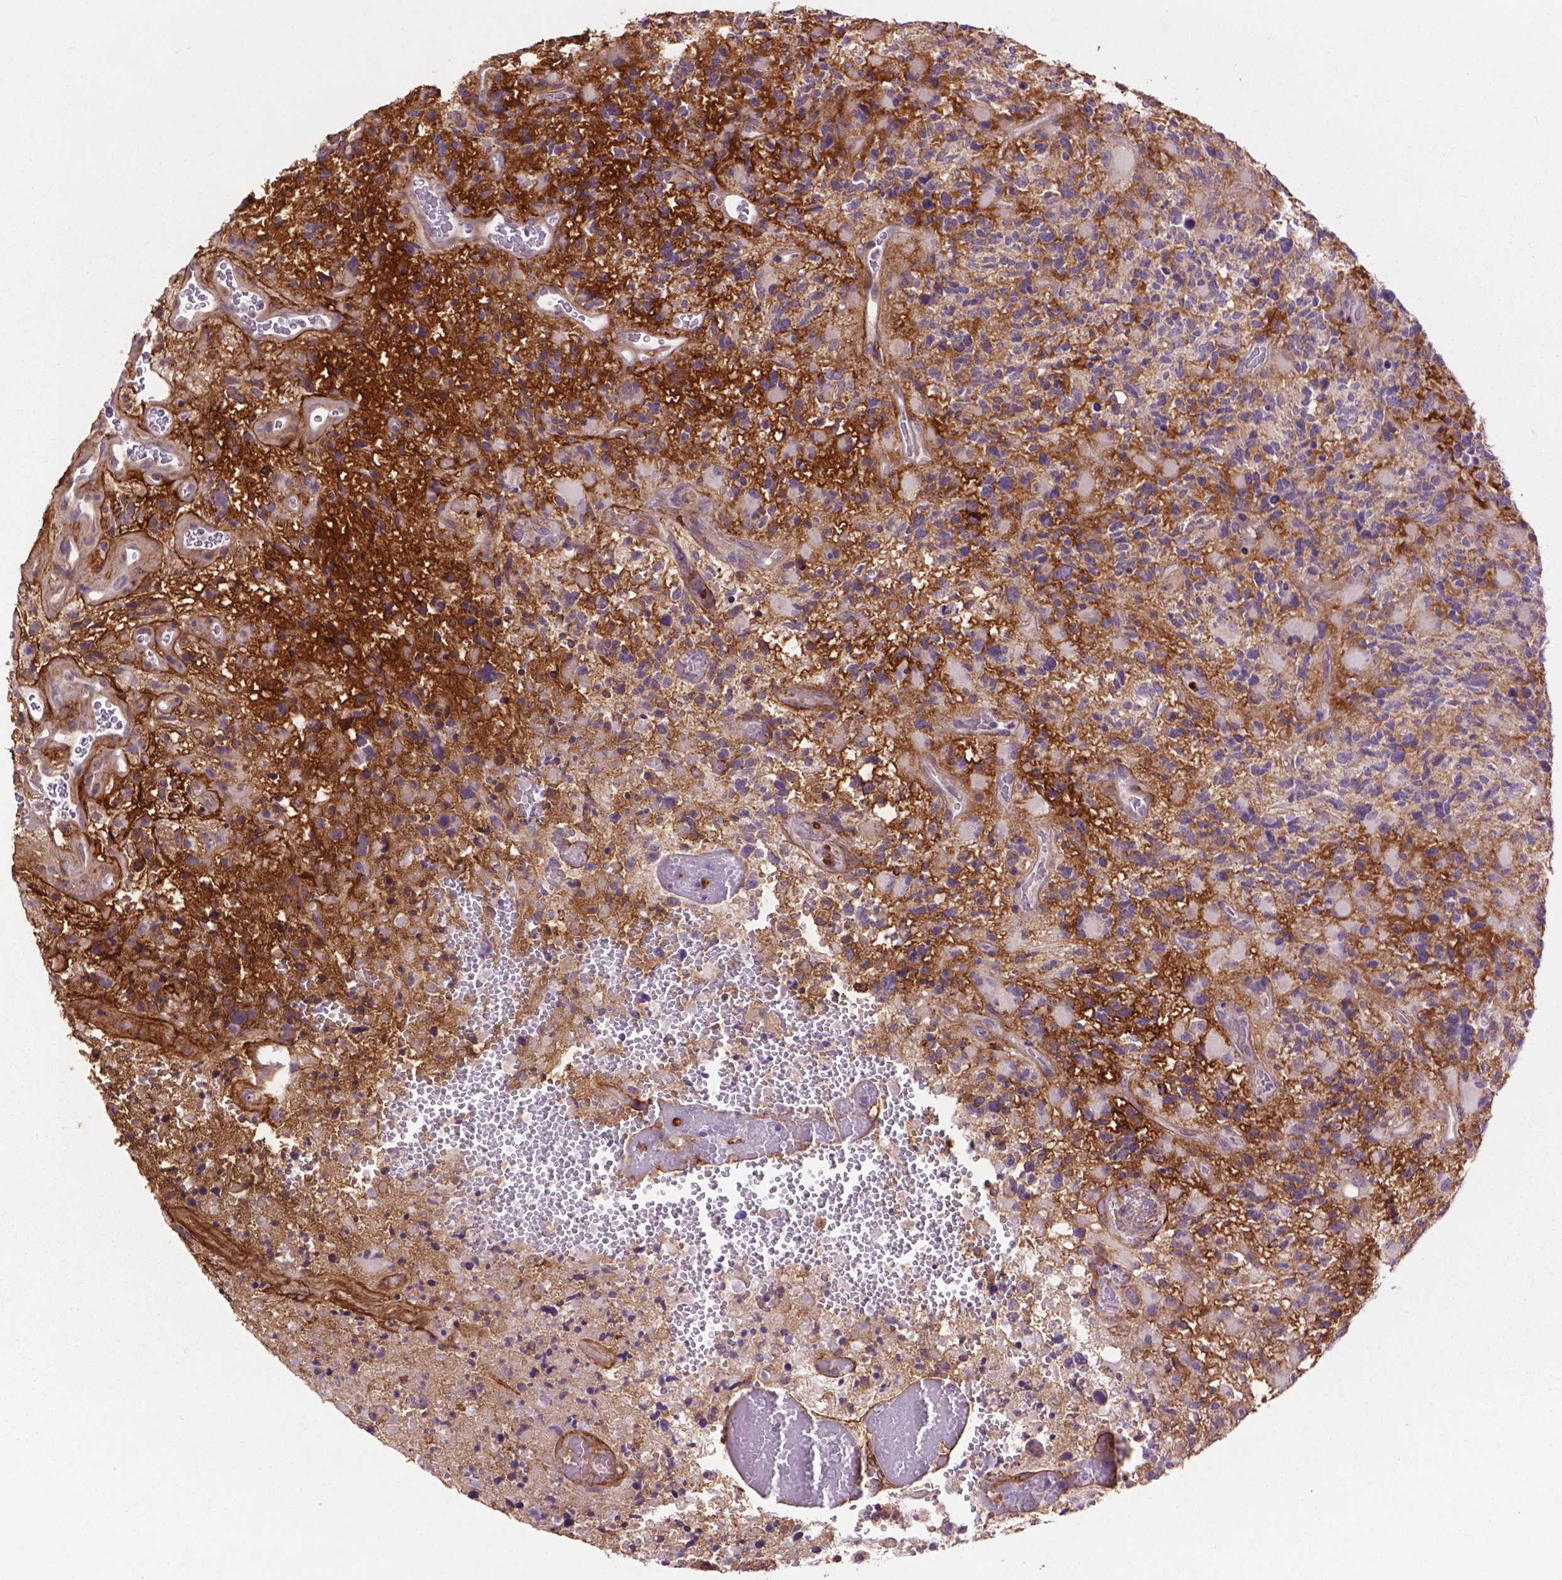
{"staining": {"intensity": "weak", "quantity": ">75%", "location": "cytoplasmic/membranous"}, "tissue": "glioma", "cell_type": "Tumor cells", "image_type": "cancer", "snomed": [{"axis": "morphology", "description": "Glioma, malignant, High grade"}, {"axis": "topography", "description": "Brain"}], "caption": "The image demonstrates staining of glioma, revealing weak cytoplasmic/membranous protein expression (brown color) within tumor cells.", "gene": "LRRC3C", "patient": {"sex": "female", "age": 71}}